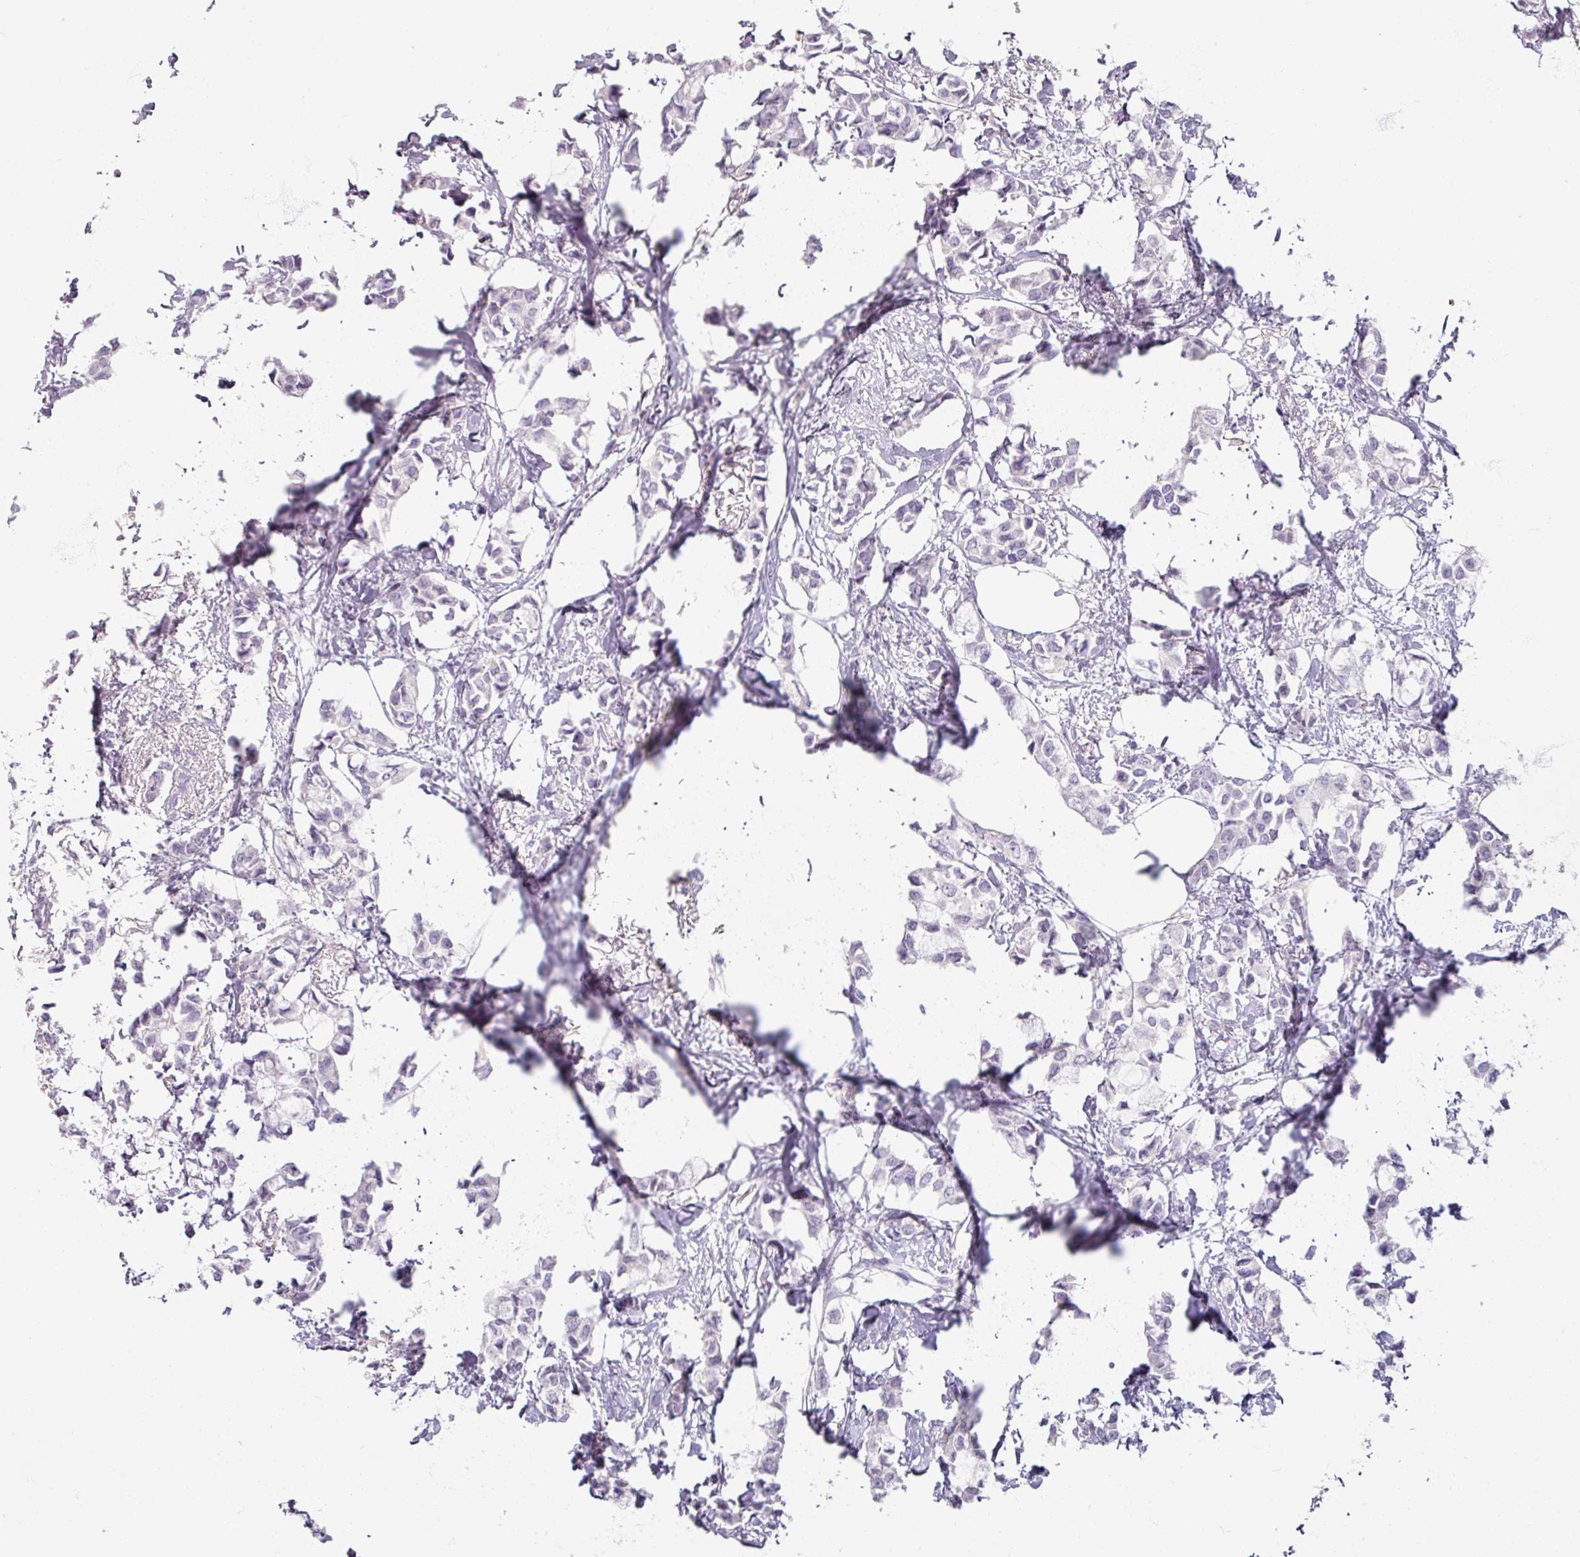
{"staining": {"intensity": "negative", "quantity": "none", "location": "none"}, "tissue": "breast cancer", "cell_type": "Tumor cells", "image_type": "cancer", "snomed": [{"axis": "morphology", "description": "Duct carcinoma"}, {"axis": "topography", "description": "Breast"}], "caption": "Photomicrograph shows no significant protein staining in tumor cells of breast cancer (intraductal carcinoma).", "gene": "TG", "patient": {"sex": "female", "age": 73}}